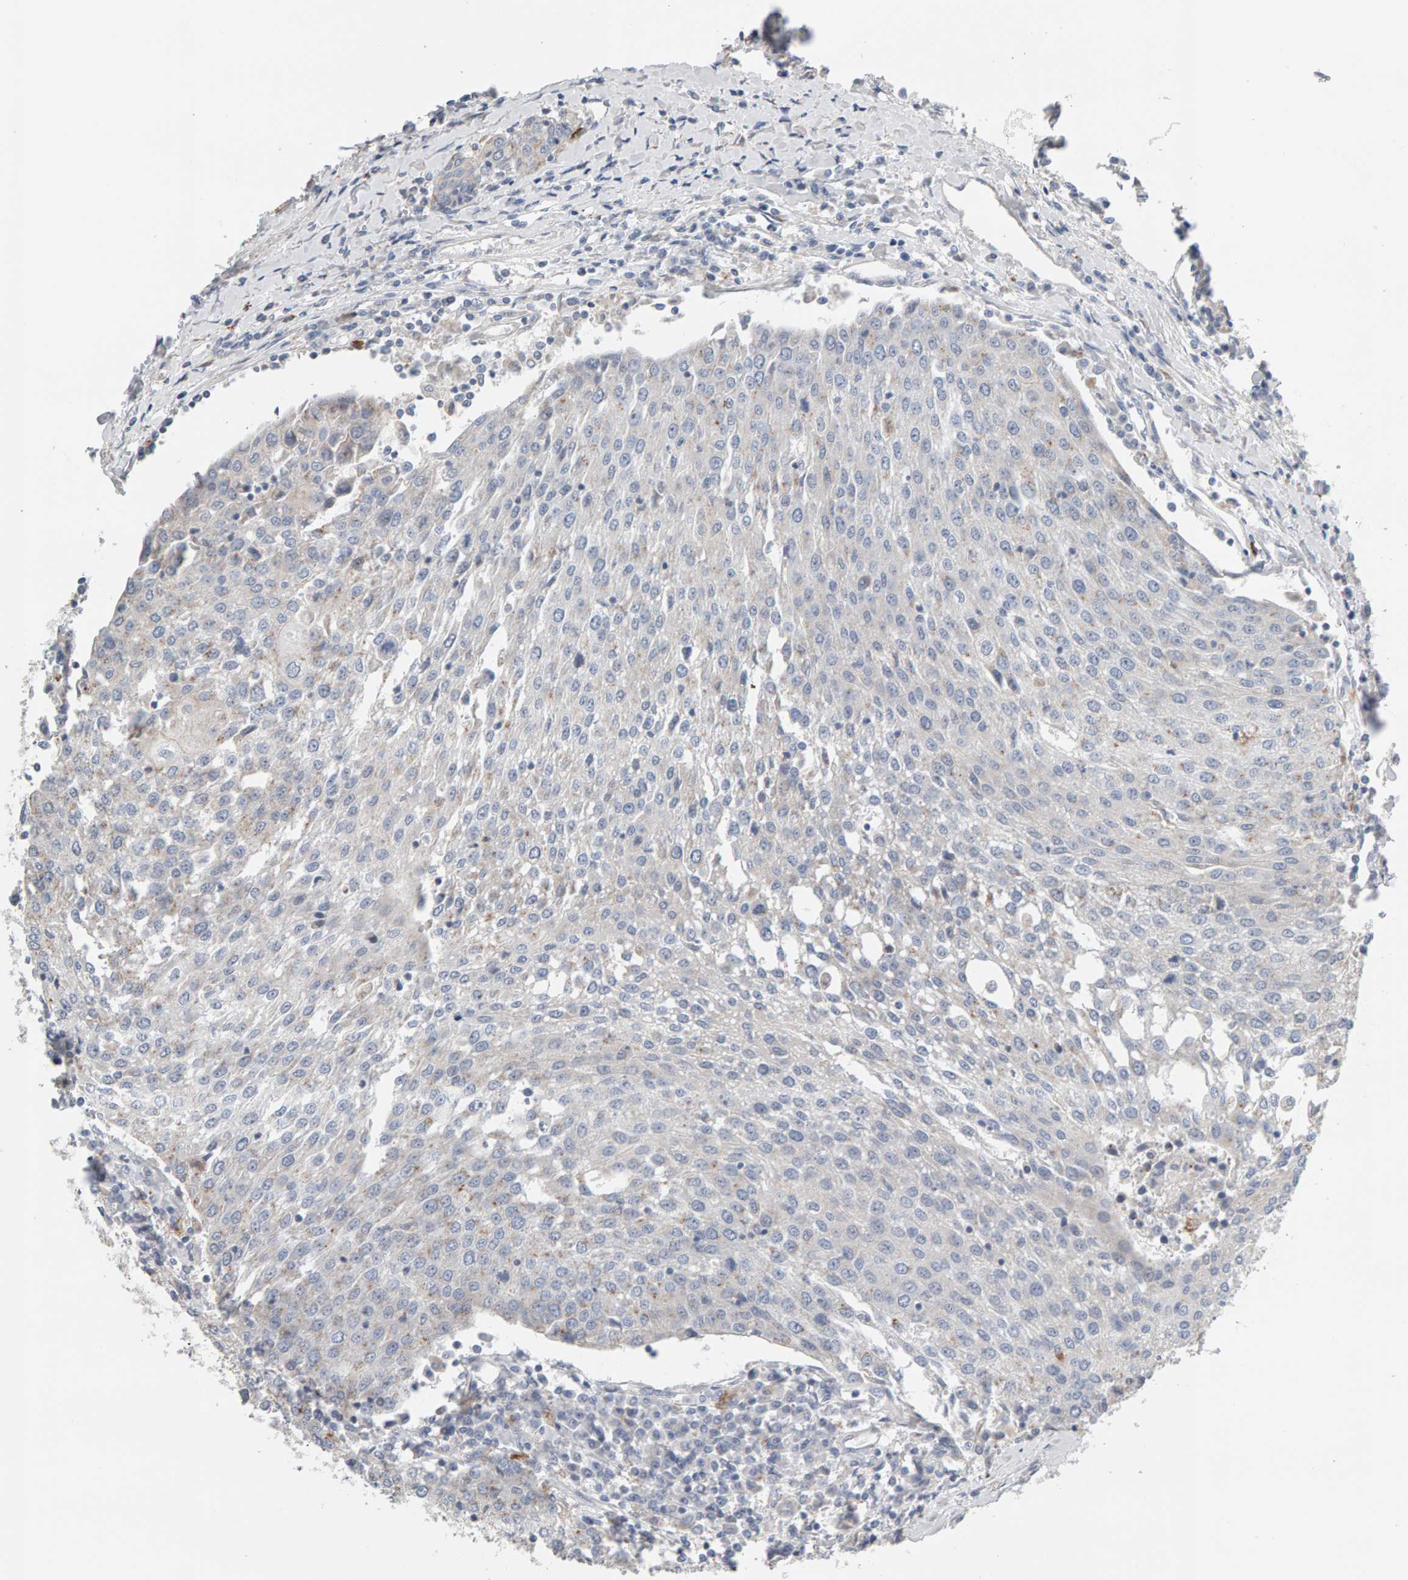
{"staining": {"intensity": "negative", "quantity": "none", "location": "none"}, "tissue": "urothelial cancer", "cell_type": "Tumor cells", "image_type": "cancer", "snomed": [{"axis": "morphology", "description": "Urothelial carcinoma, High grade"}, {"axis": "topography", "description": "Urinary bladder"}], "caption": "This is a photomicrograph of immunohistochemistry staining of urothelial cancer, which shows no positivity in tumor cells.", "gene": "IPPK", "patient": {"sex": "female", "age": 85}}